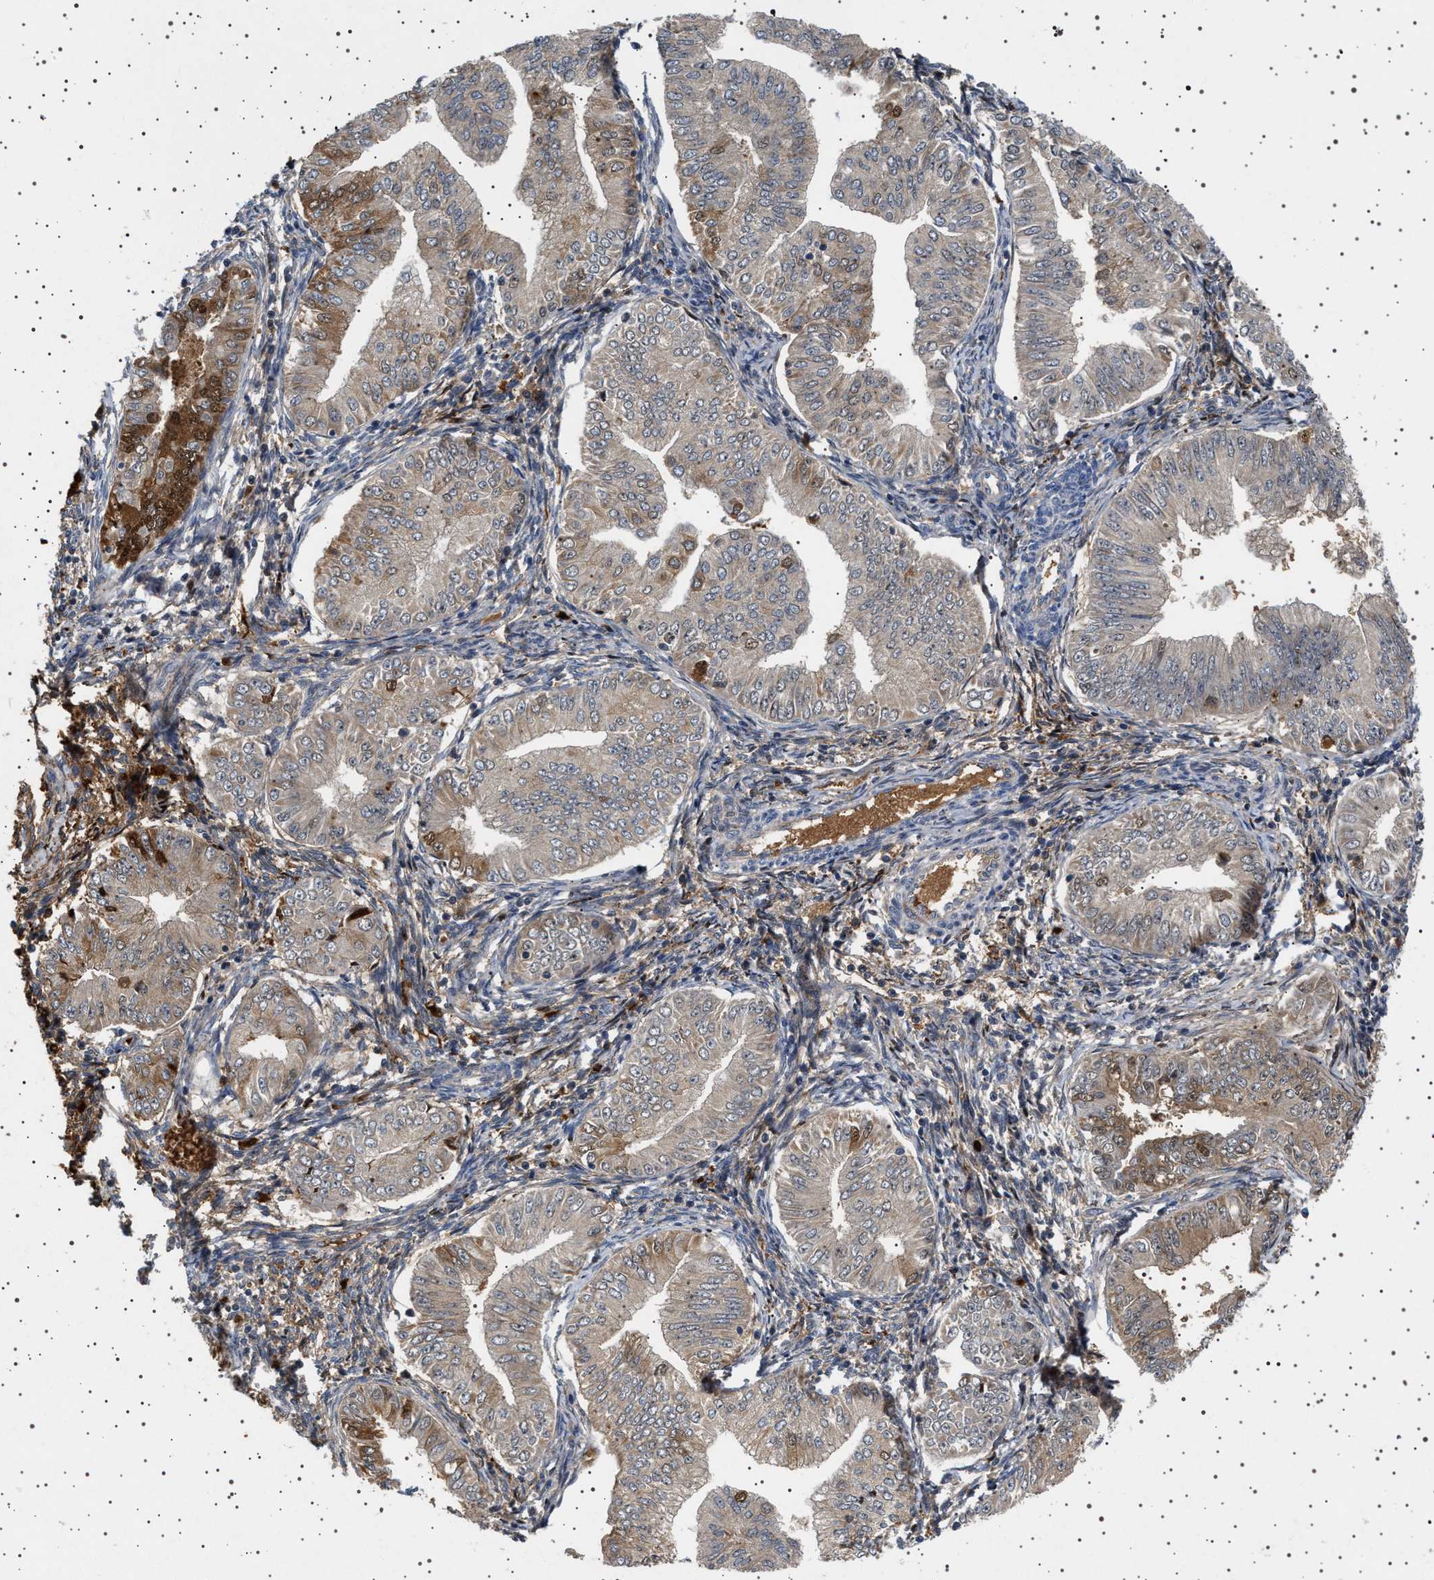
{"staining": {"intensity": "moderate", "quantity": "<25%", "location": "cytoplasmic/membranous"}, "tissue": "endometrial cancer", "cell_type": "Tumor cells", "image_type": "cancer", "snomed": [{"axis": "morphology", "description": "Normal tissue, NOS"}, {"axis": "morphology", "description": "Adenocarcinoma, NOS"}, {"axis": "topography", "description": "Endometrium"}], "caption": "A low amount of moderate cytoplasmic/membranous staining is appreciated in about <25% of tumor cells in endometrial cancer (adenocarcinoma) tissue.", "gene": "FICD", "patient": {"sex": "female", "age": 53}}